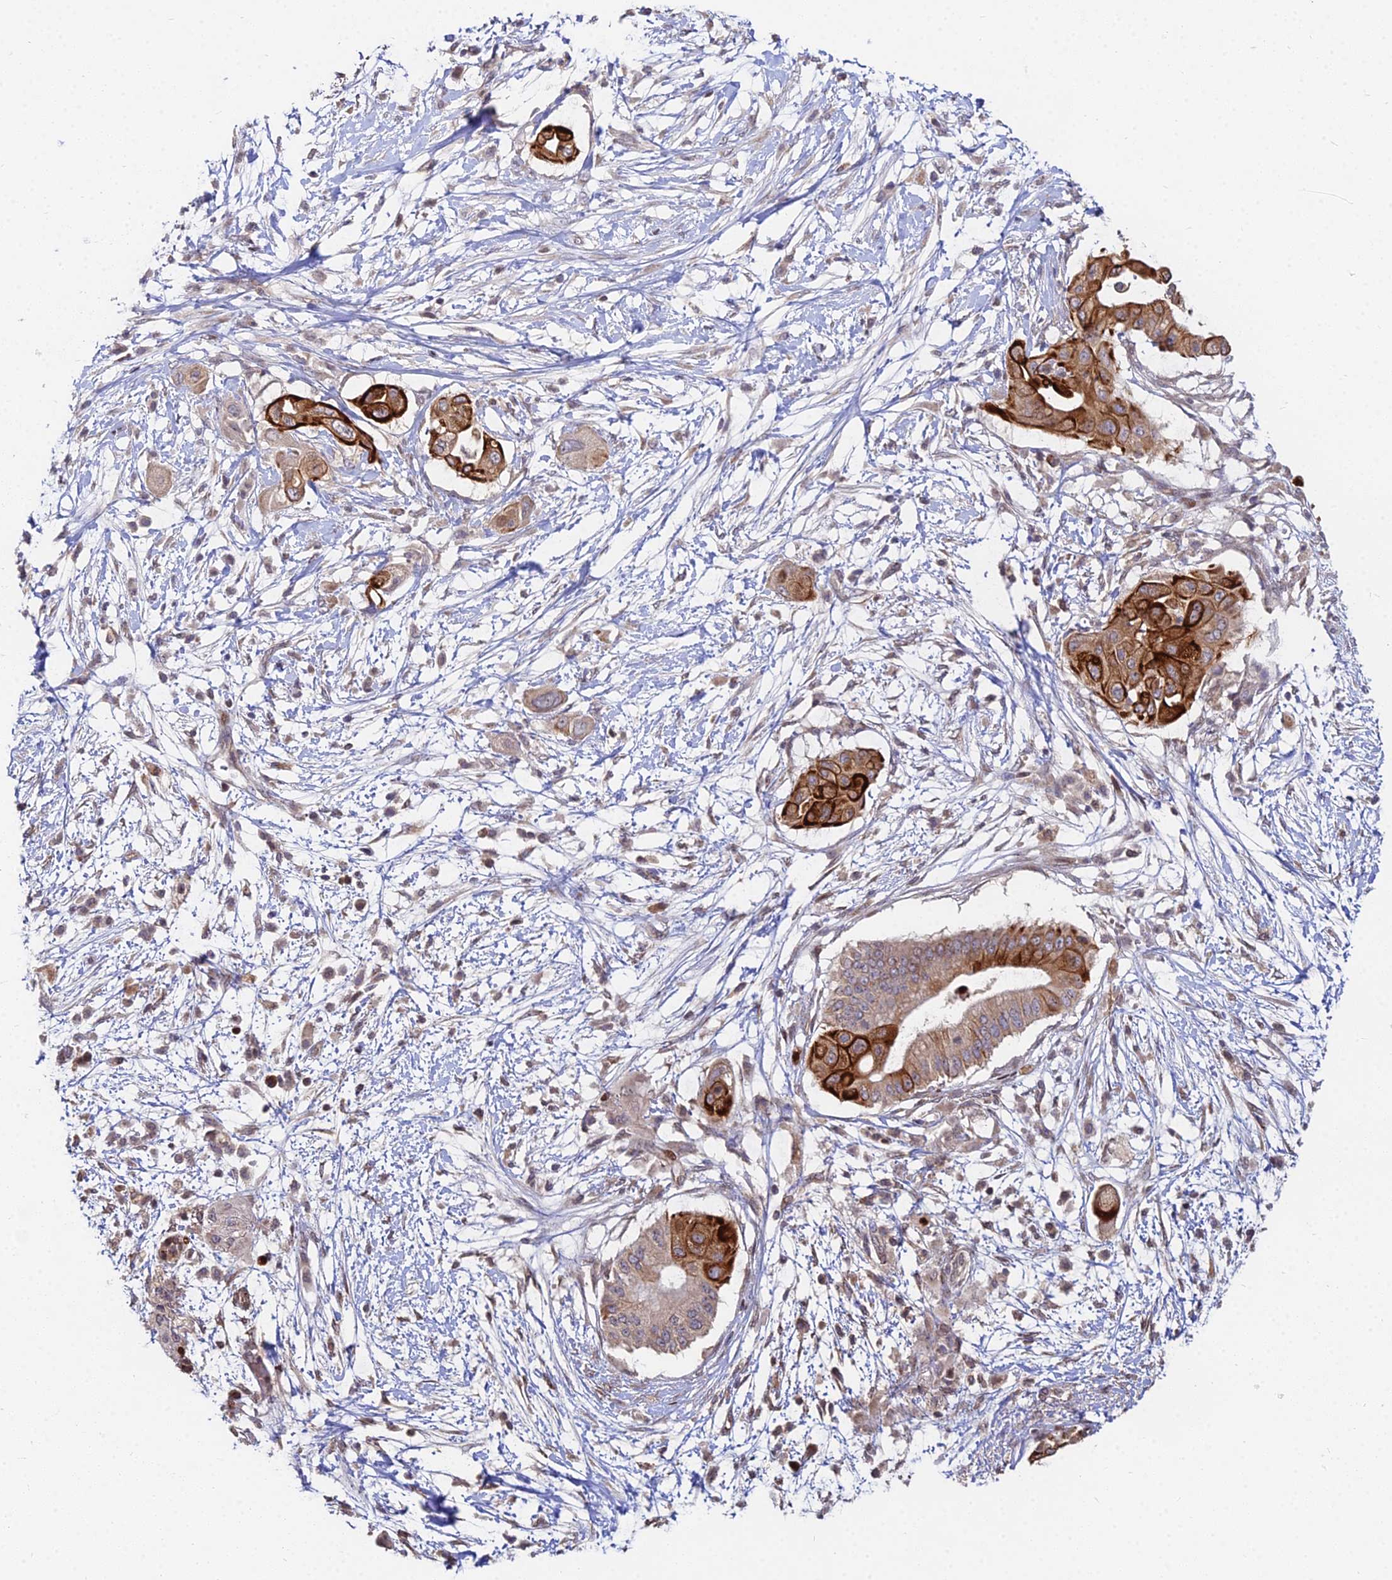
{"staining": {"intensity": "strong", "quantity": ">75%", "location": "cytoplasmic/membranous"}, "tissue": "pancreatic cancer", "cell_type": "Tumor cells", "image_type": "cancer", "snomed": [{"axis": "morphology", "description": "Adenocarcinoma, NOS"}, {"axis": "topography", "description": "Pancreas"}], "caption": "About >75% of tumor cells in pancreatic cancer (adenocarcinoma) demonstrate strong cytoplasmic/membranous protein staining as visualized by brown immunohistochemical staining.", "gene": "RBMS2", "patient": {"sex": "male", "age": 68}}